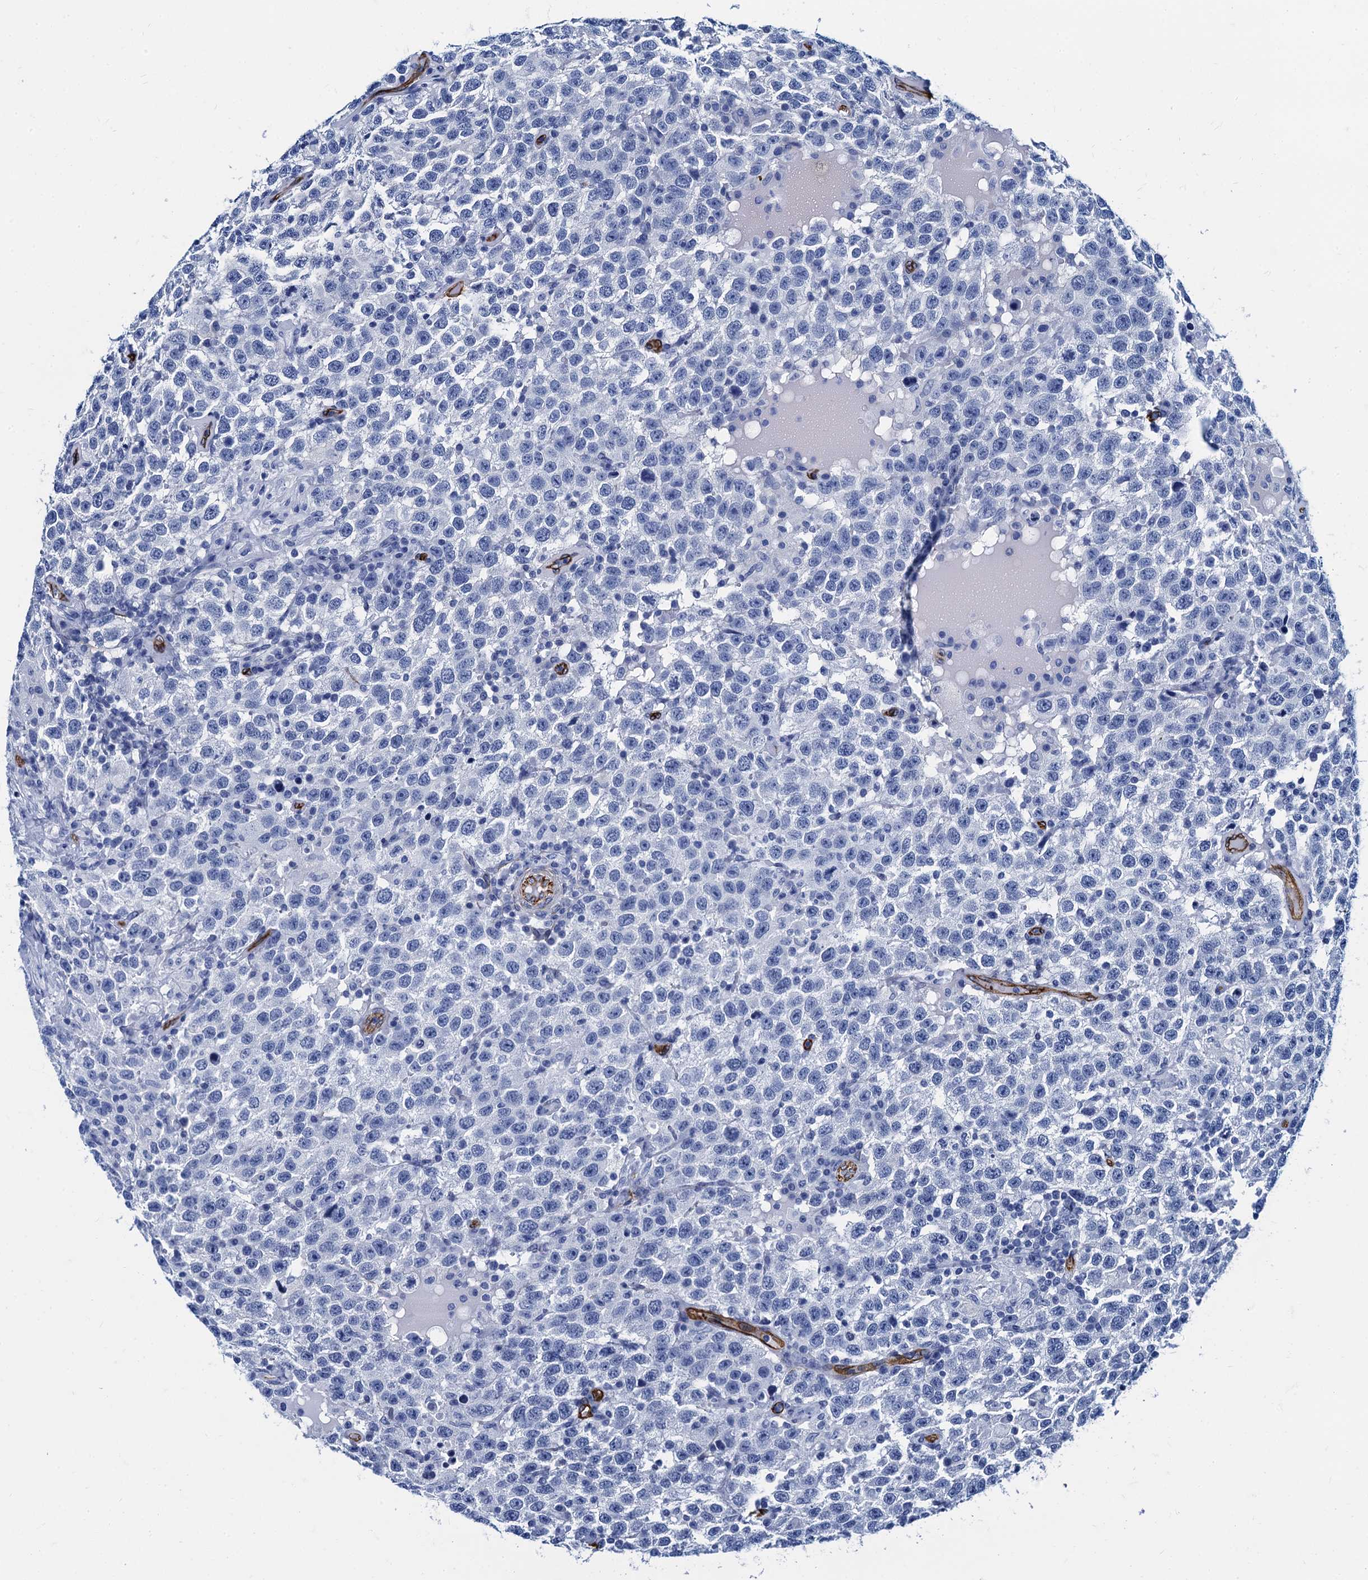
{"staining": {"intensity": "negative", "quantity": "none", "location": "none"}, "tissue": "testis cancer", "cell_type": "Tumor cells", "image_type": "cancer", "snomed": [{"axis": "morphology", "description": "Seminoma, NOS"}, {"axis": "topography", "description": "Testis"}], "caption": "Testis seminoma was stained to show a protein in brown. There is no significant positivity in tumor cells.", "gene": "CAVIN2", "patient": {"sex": "male", "age": 41}}